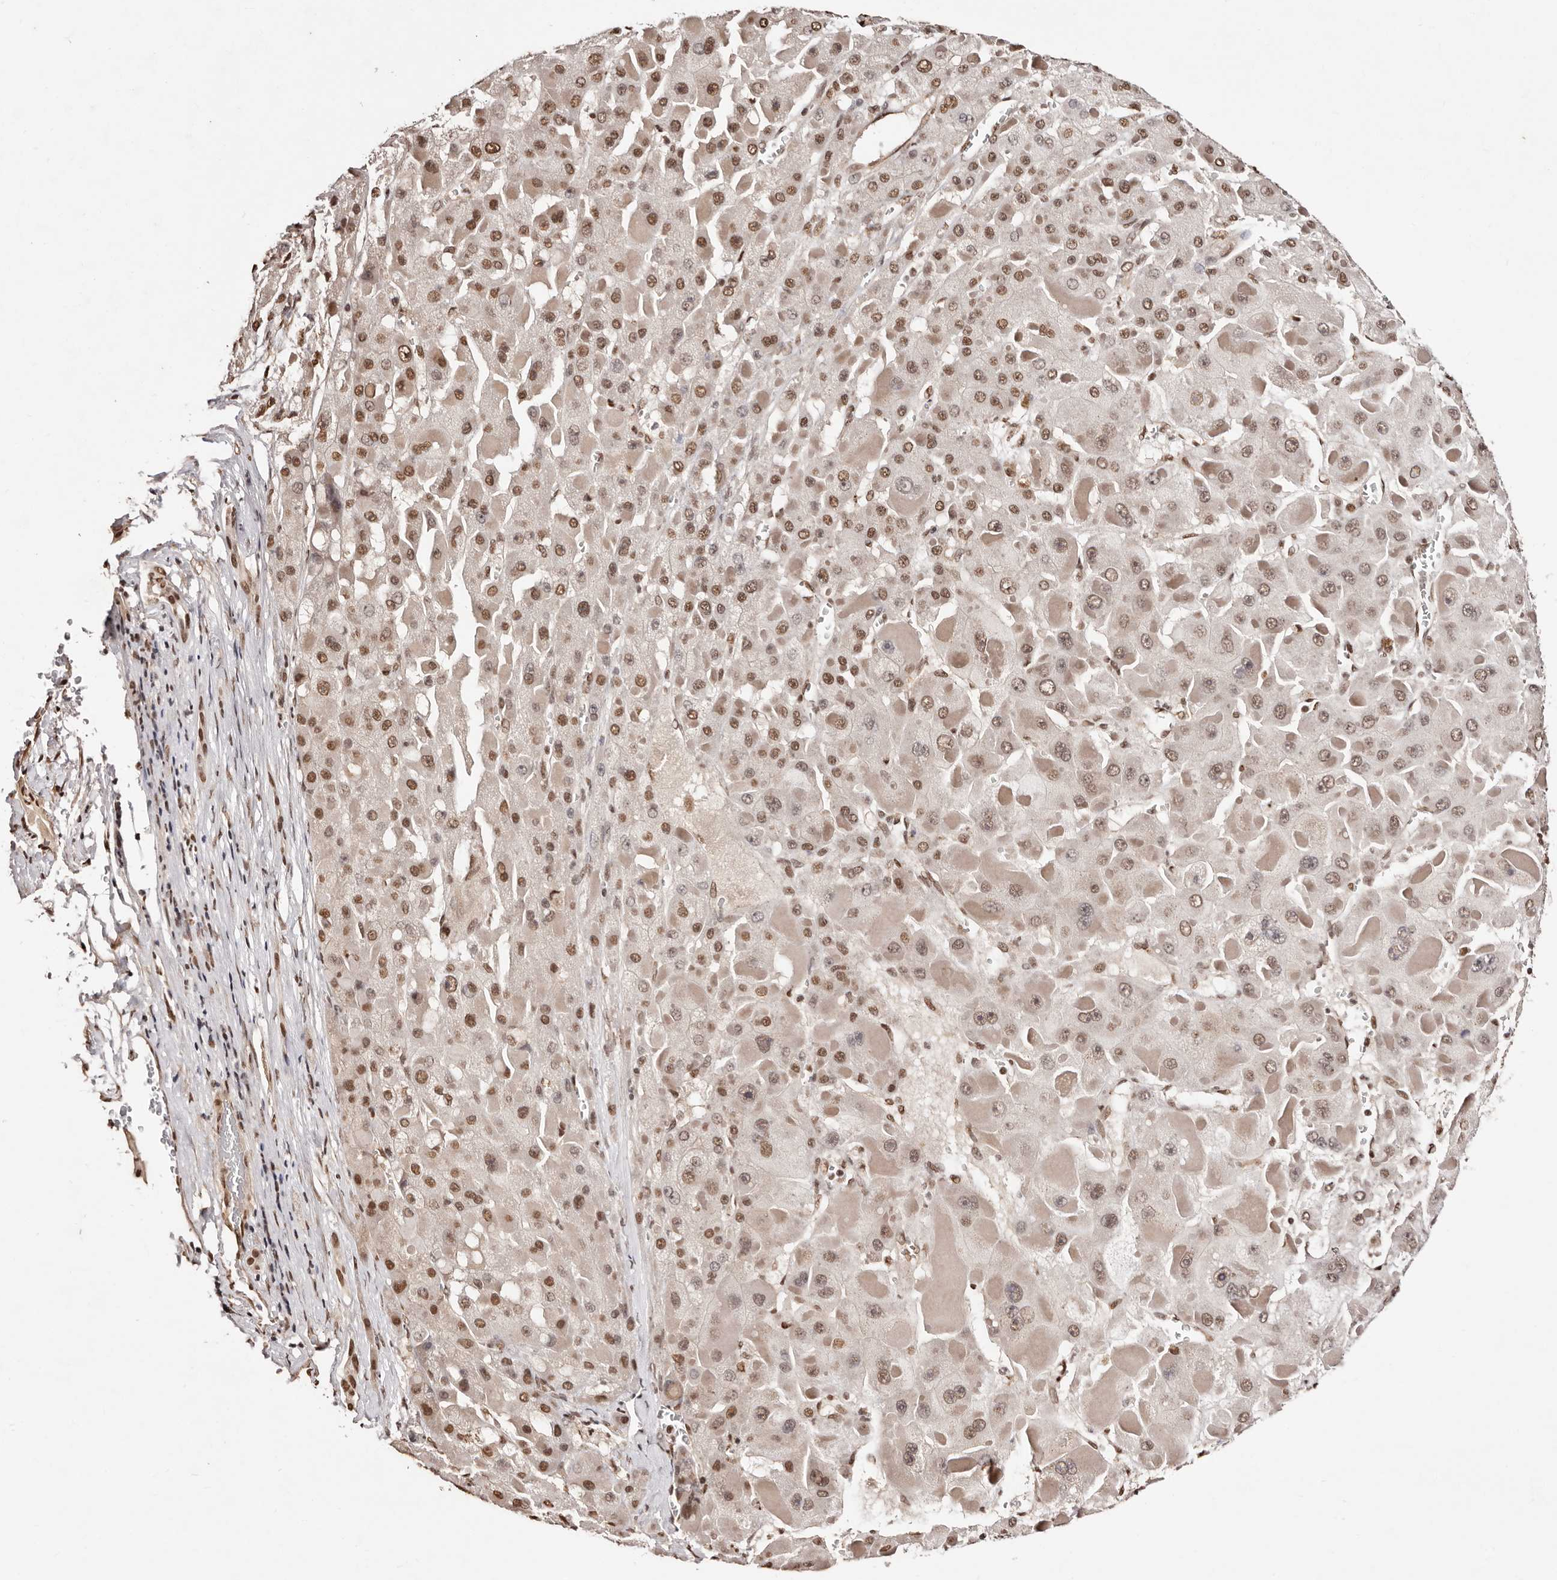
{"staining": {"intensity": "moderate", "quantity": ">75%", "location": "nuclear"}, "tissue": "liver cancer", "cell_type": "Tumor cells", "image_type": "cancer", "snomed": [{"axis": "morphology", "description": "Carcinoma, Hepatocellular, NOS"}, {"axis": "topography", "description": "Liver"}], "caption": "Protein staining by IHC shows moderate nuclear expression in approximately >75% of tumor cells in hepatocellular carcinoma (liver).", "gene": "BICRAL", "patient": {"sex": "female", "age": 73}}